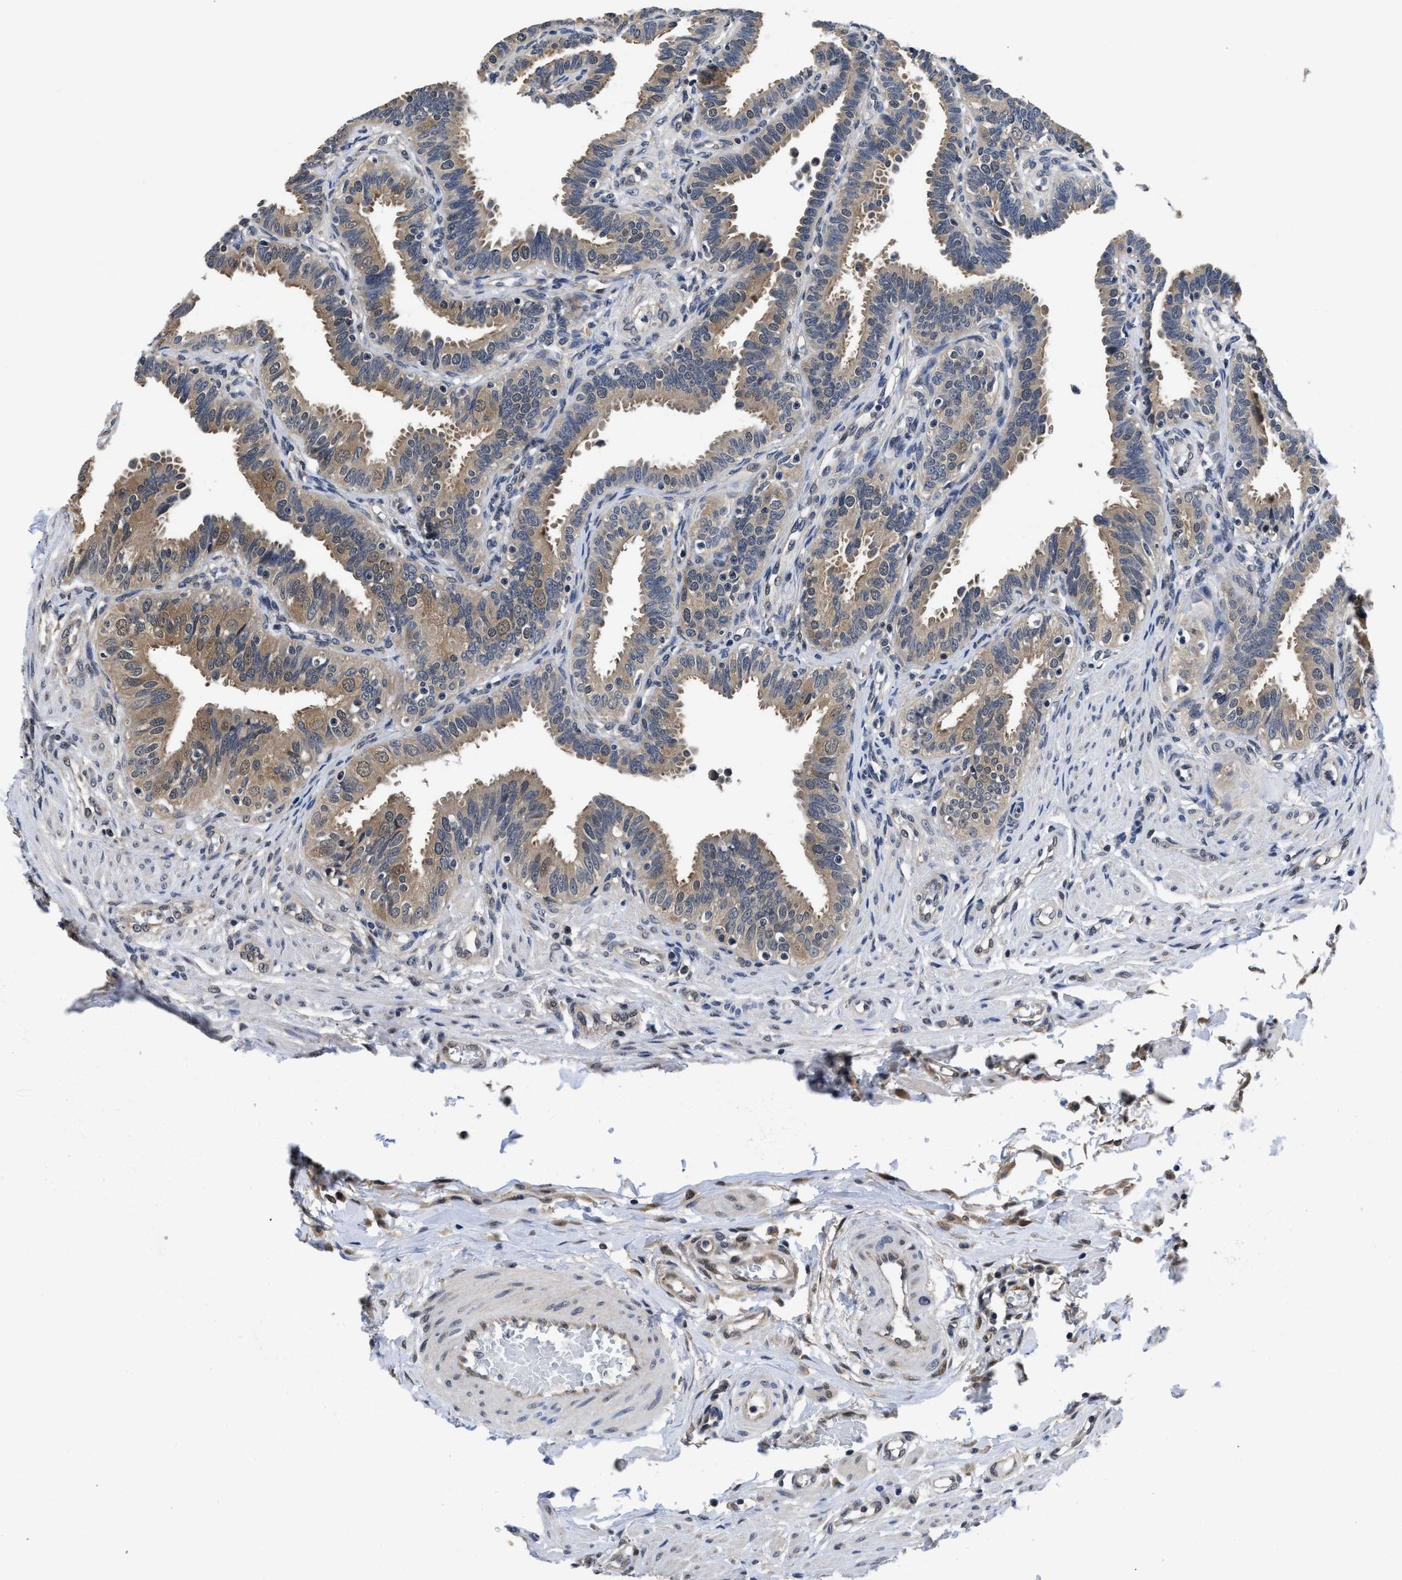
{"staining": {"intensity": "moderate", "quantity": ">75%", "location": "cytoplasmic/membranous,nuclear"}, "tissue": "fallopian tube", "cell_type": "Glandular cells", "image_type": "normal", "snomed": [{"axis": "morphology", "description": "Normal tissue, NOS"}, {"axis": "topography", "description": "Fallopian tube"}, {"axis": "topography", "description": "Placenta"}], "caption": "Protein staining of benign fallopian tube shows moderate cytoplasmic/membranous,nuclear expression in about >75% of glandular cells. (Stains: DAB in brown, nuclei in blue, Microscopy: brightfield microscopy at high magnification).", "gene": "MCOLN2", "patient": {"sex": "female", "age": 34}}